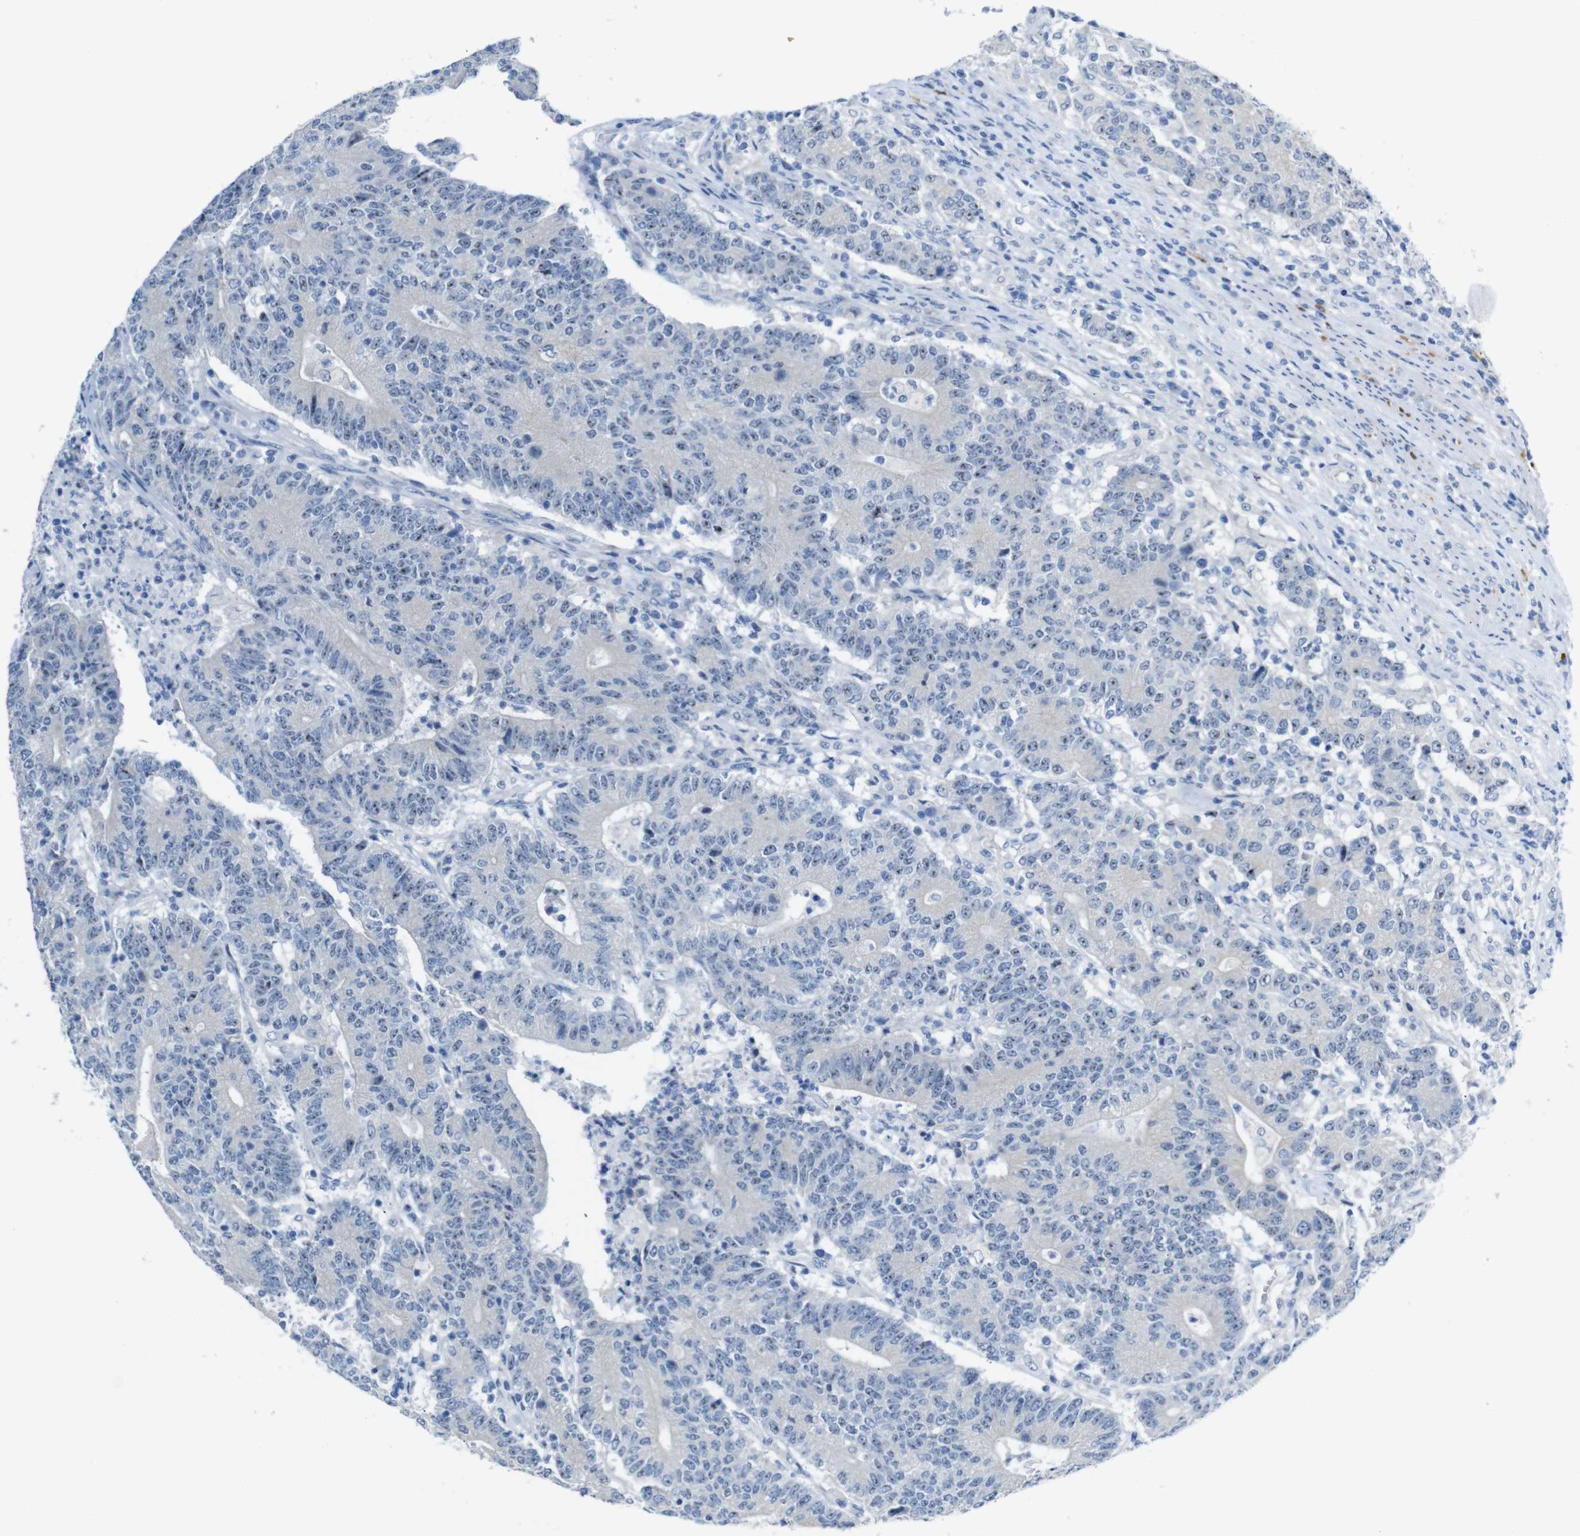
{"staining": {"intensity": "moderate", "quantity": ">75%", "location": "nuclear"}, "tissue": "colorectal cancer", "cell_type": "Tumor cells", "image_type": "cancer", "snomed": [{"axis": "morphology", "description": "Normal tissue, NOS"}, {"axis": "morphology", "description": "Adenocarcinoma, NOS"}, {"axis": "topography", "description": "Colon"}], "caption": "Immunohistochemistry (IHC) (DAB) staining of human colorectal cancer (adenocarcinoma) demonstrates moderate nuclear protein expression in approximately >75% of tumor cells.", "gene": "C1orf210", "patient": {"sex": "female", "age": 75}}